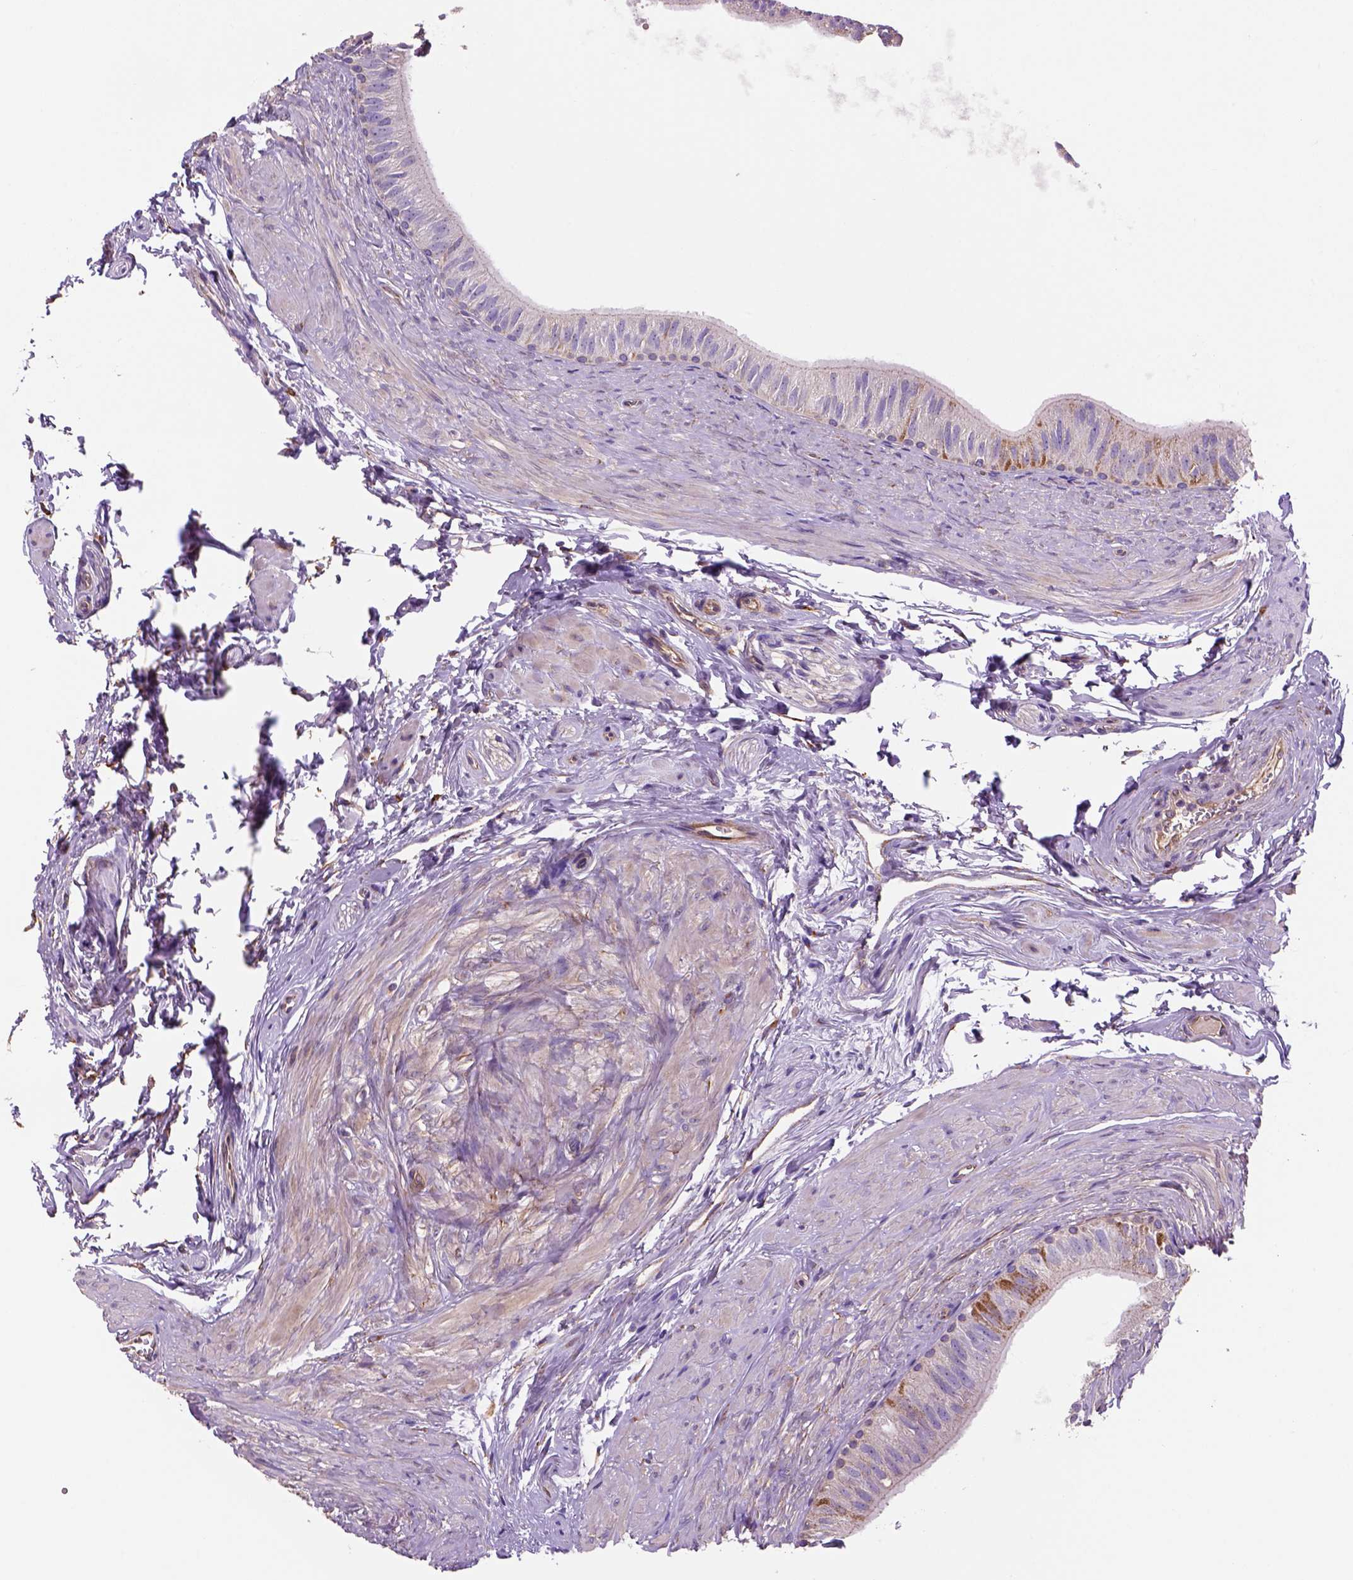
{"staining": {"intensity": "moderate", "quantity": "<25%", "location": "cytoplasmic/membranous"}, "tissue": "epididymis", "cell_type": "Glandular cells", "image_type": "normal", "snomed": [{"axis": "morphology", "description": "Normal tissue, NOS"}, {"axis": "topography", "description": "Epididymis"}], "caption": "There is low levels of moderate cytoplasmic/membranous staining in glandular cells of benign epididymis, as demonstrated by immunohistochemical staining (brown color).", "gene": "WARS2", "patient": {"sex": "male", "age": 36}}